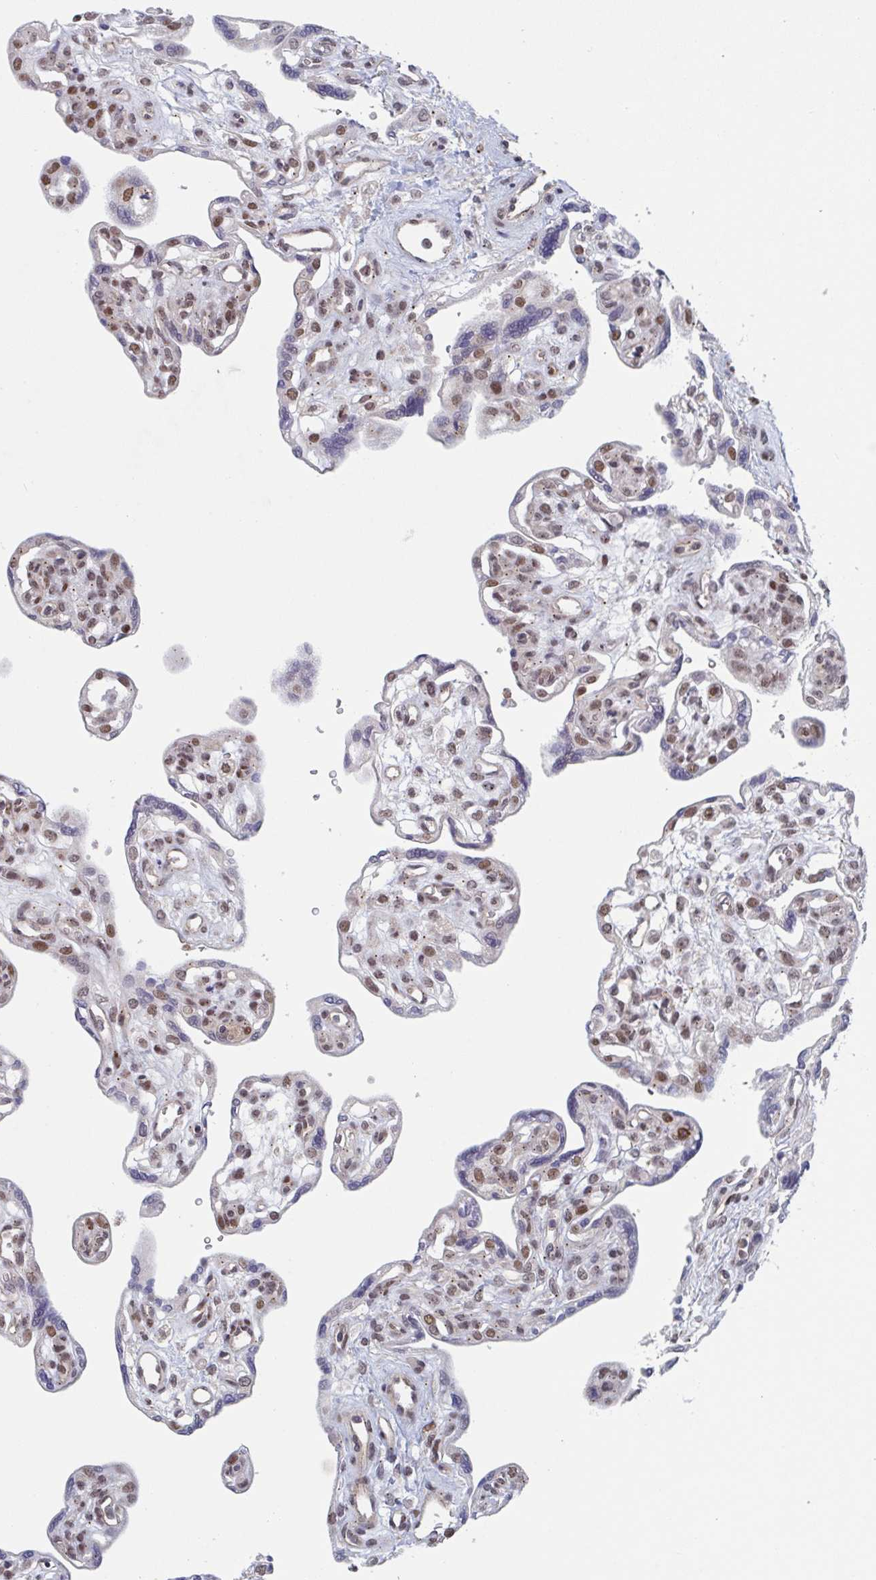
{"staining": {"intensity": "moderate", "quantity": "25%-75%", "location": "nuclear"}, "tissue": "placenta", "cell_type": "Trophoblastic cells", "image_type": "normal", "snomed": [{"axis": "morphology", "description": "Normal tissue, NOS"}, {"axis": "topography", "description": "Placenta"}], "caption": "Trophoblastic cells reveal medium levels of moderate nuclear staining in approximately 25%-75% of cells in benign placenta.", "gene": "RNF212", "patient": {"sex": "female", "age": 39}}